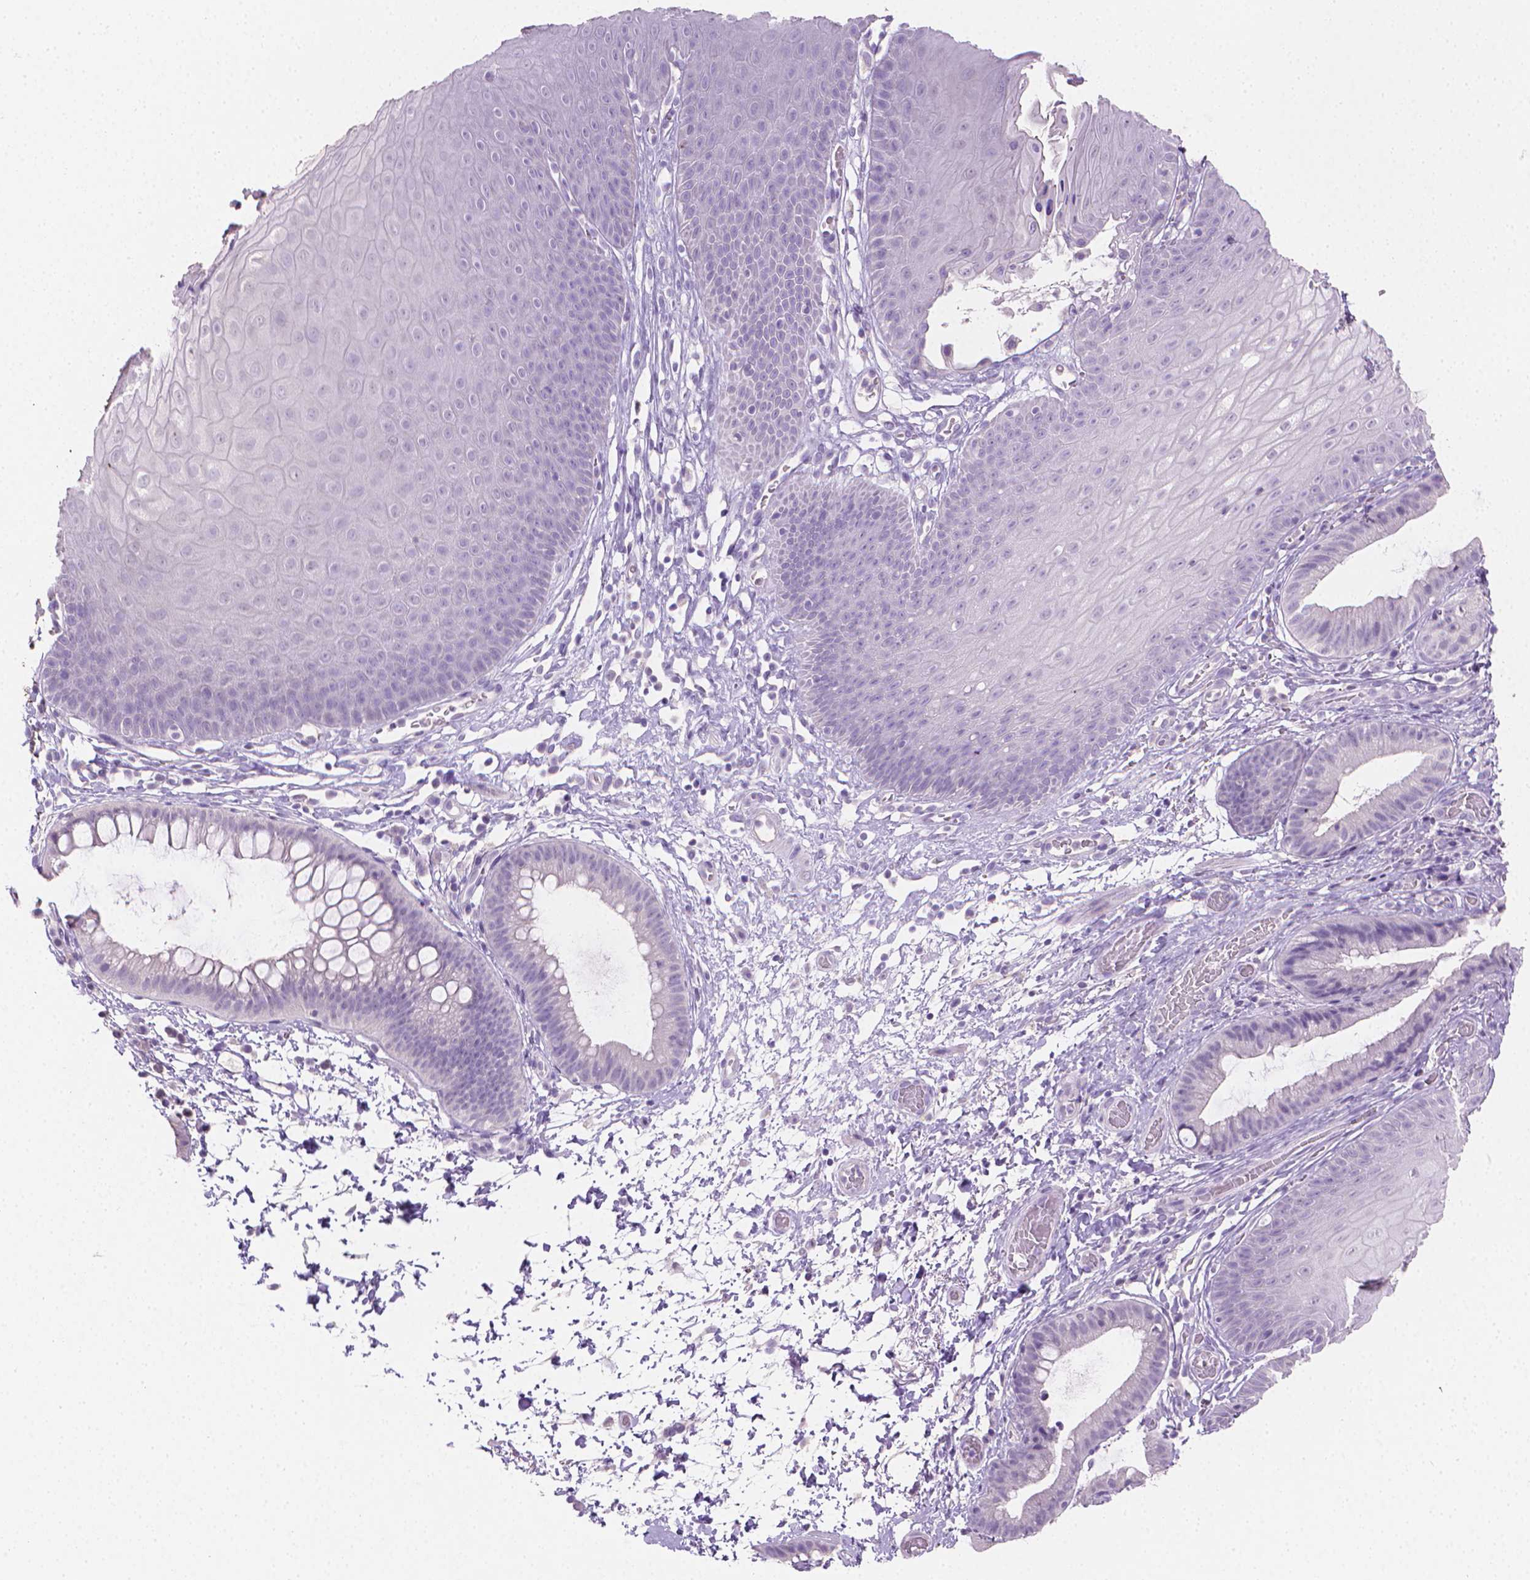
{"staining": {"intensity": "negative", "quantity": "none", "location": "none"}, "tissue": "skin", "cell_type": "Epidermal cells", "image_type": "normal", "snomed": [{"axis": "morphology", "description": "Normal tissue, NOS"}, {"axis": "topography", "description": "Anal"}], "caption": "Immunohistochemistry (IHC) image of benign skin: human skin stained with DAB shows no significant protein staining in epidermal cells.", "gene": "TNNI2", "patient": {"sex": "male", "age": 53}}